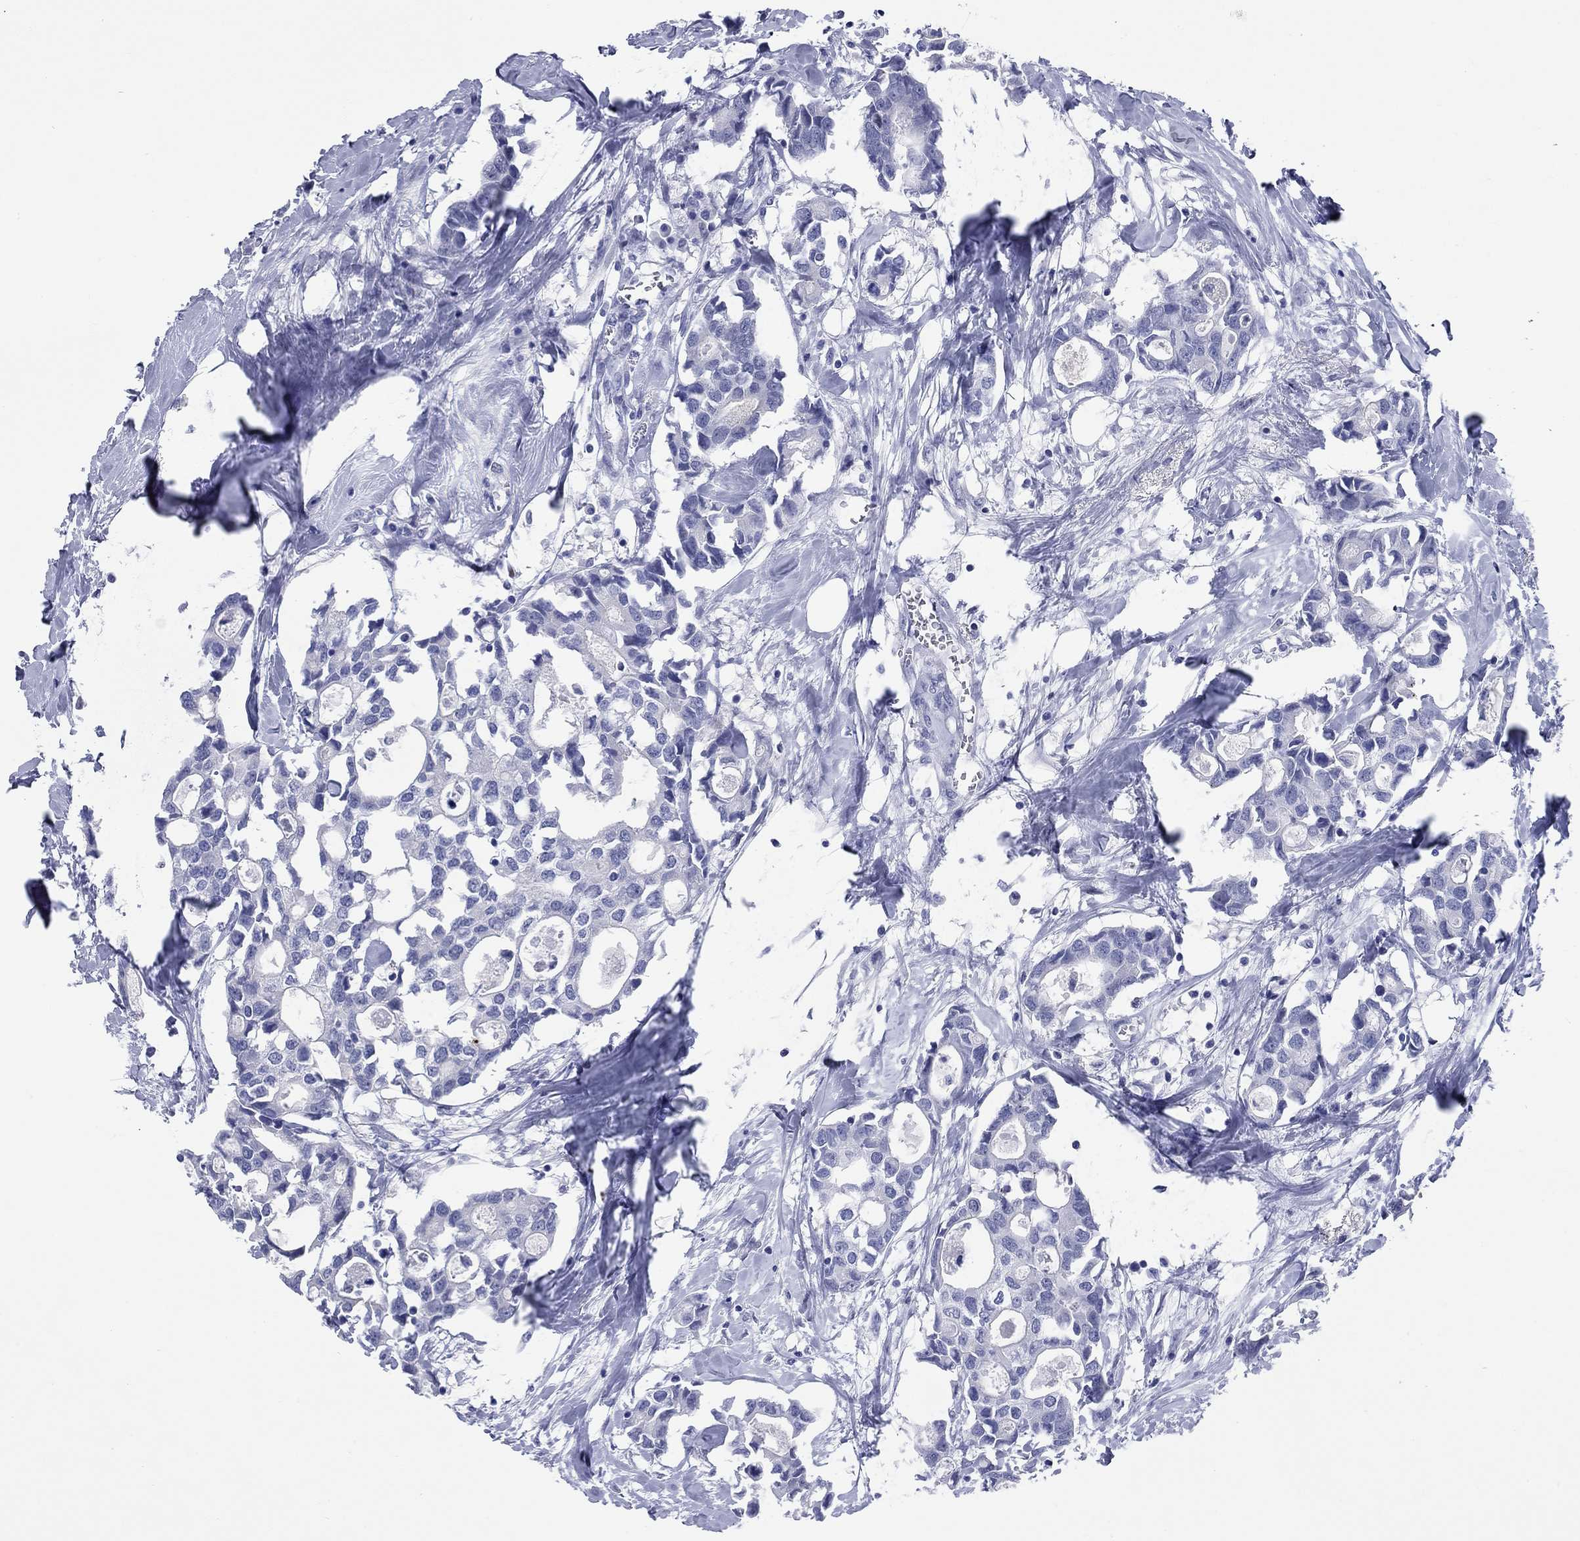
{"staining": {"intensity": "negative", "quantity": "none", "location": "none"}, "tissue": "breast cancer", "cell_type": "Tumor cells", "image_type": "cancer", "snomed": [{"axis": "morphology", "description": "Duct carcinoma"}, {"axis": "topography", "description": "Breast"}], "caption": "Photomicrograph shows no significant protein staining in tumor cells of breast cancer (intraductal carcinoma).", "gene": "CCNA1", "patient": {"sex": "female", "age": 83}}